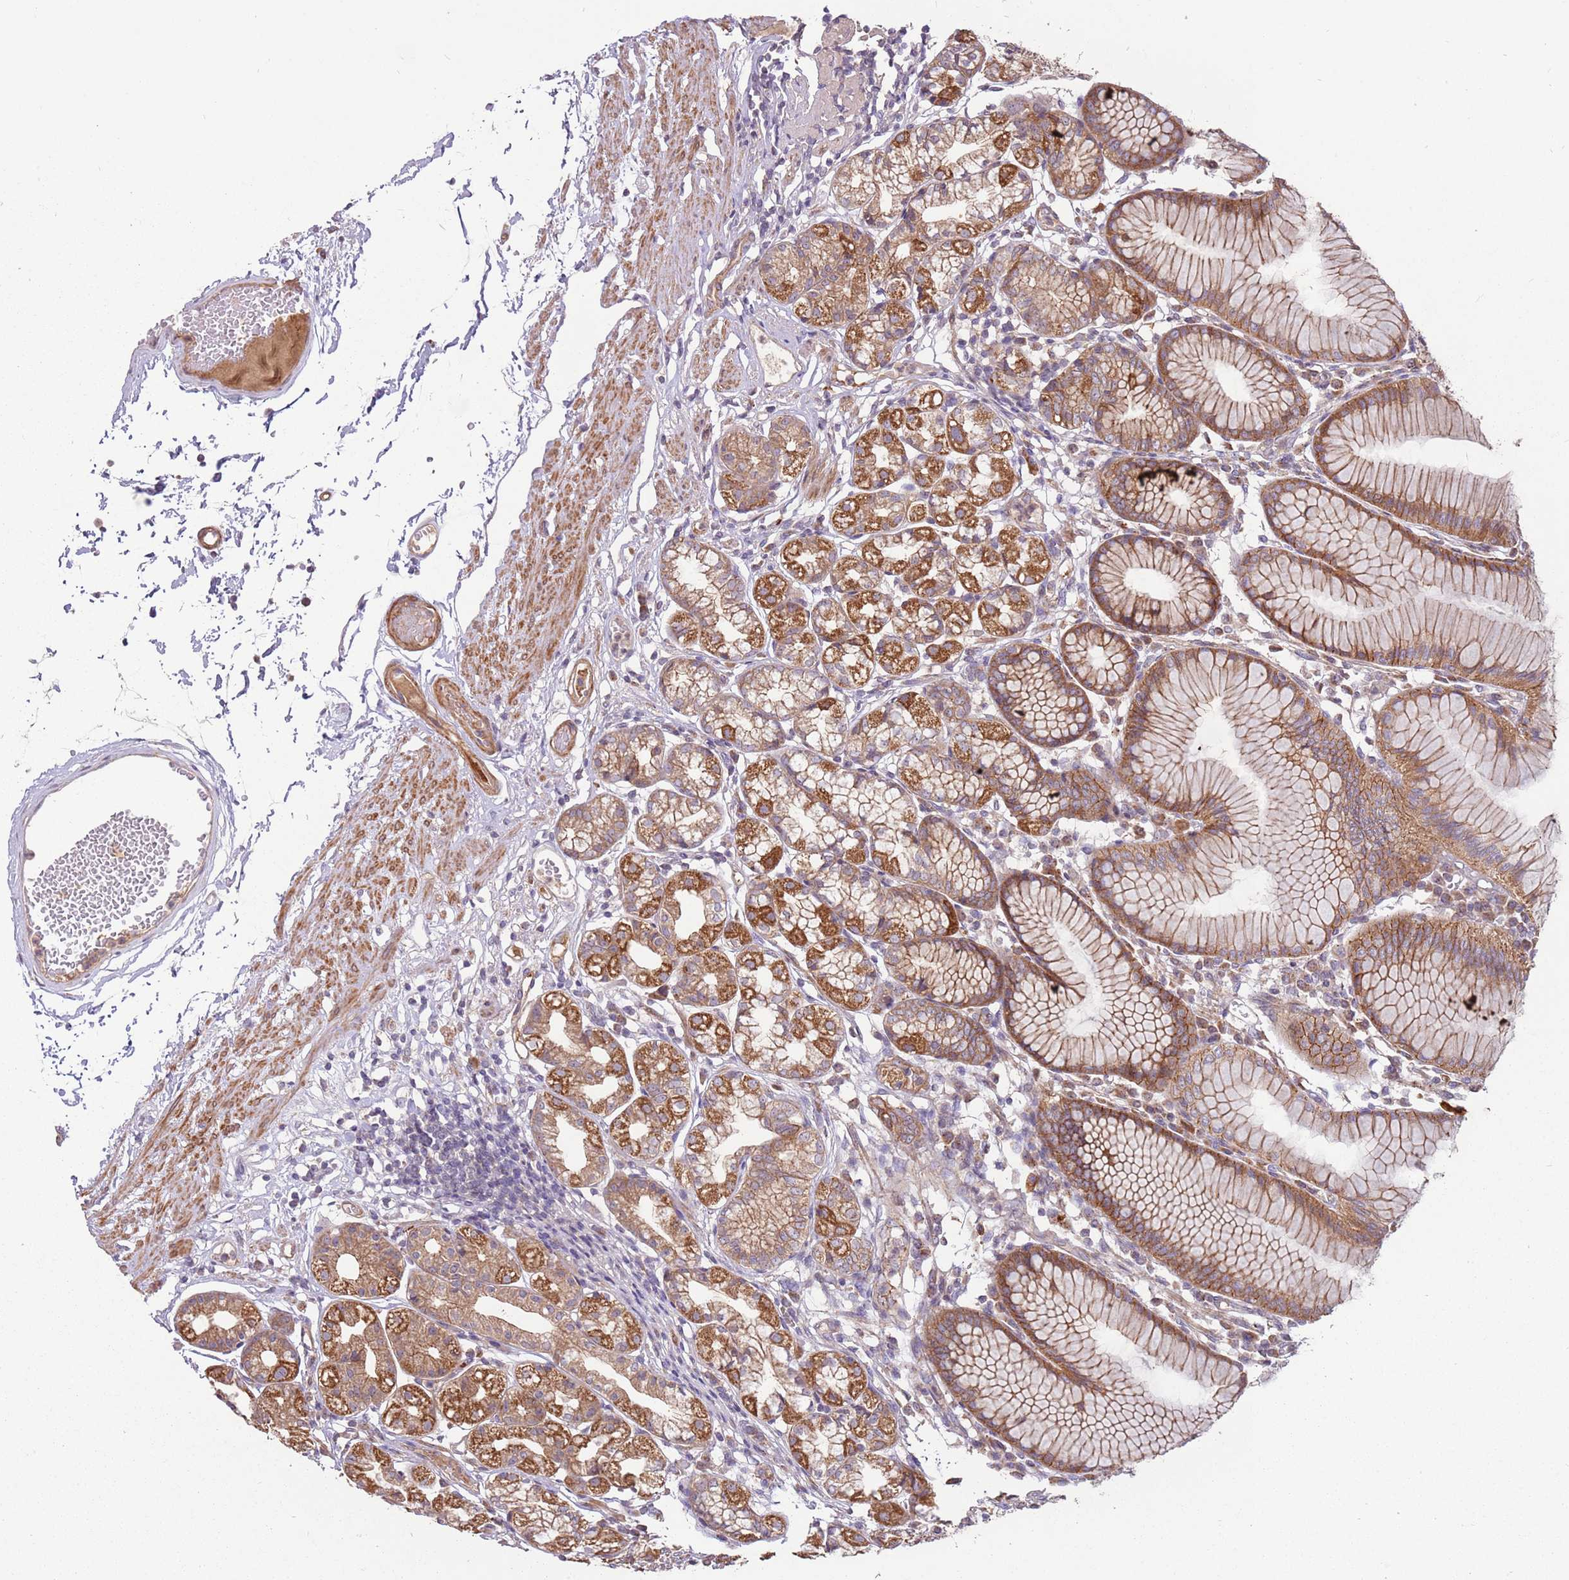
{"staining": {"intensity": "moderate", "quantity": ">75%", "location": "cytoplasmic/membranous"}, "tissue": "stomach", "cell_type": "Glandular cells", "image_type": "normal", "snomed": [{"axis": "morphology", "description": "Normal tissue, NOS"}, {"axis": "topography", "description": "Stomach"}], "caption": "Immunohistochemistry (IHC) staining of normal stomach, which reveals medium levels of moderate cytoplasmic/membranous positivity in about >75% of glandular cells indicating moderate cytoplasmic/membranous protein expression. The staining was performed using DAB (3,3'-diaminobenzidine) (brown) for protein detection and nuclei were counterstained in hematoxylin (blue).", "gene": "SPATA31D1", "patient": {"sex": "female", "age": 57}}